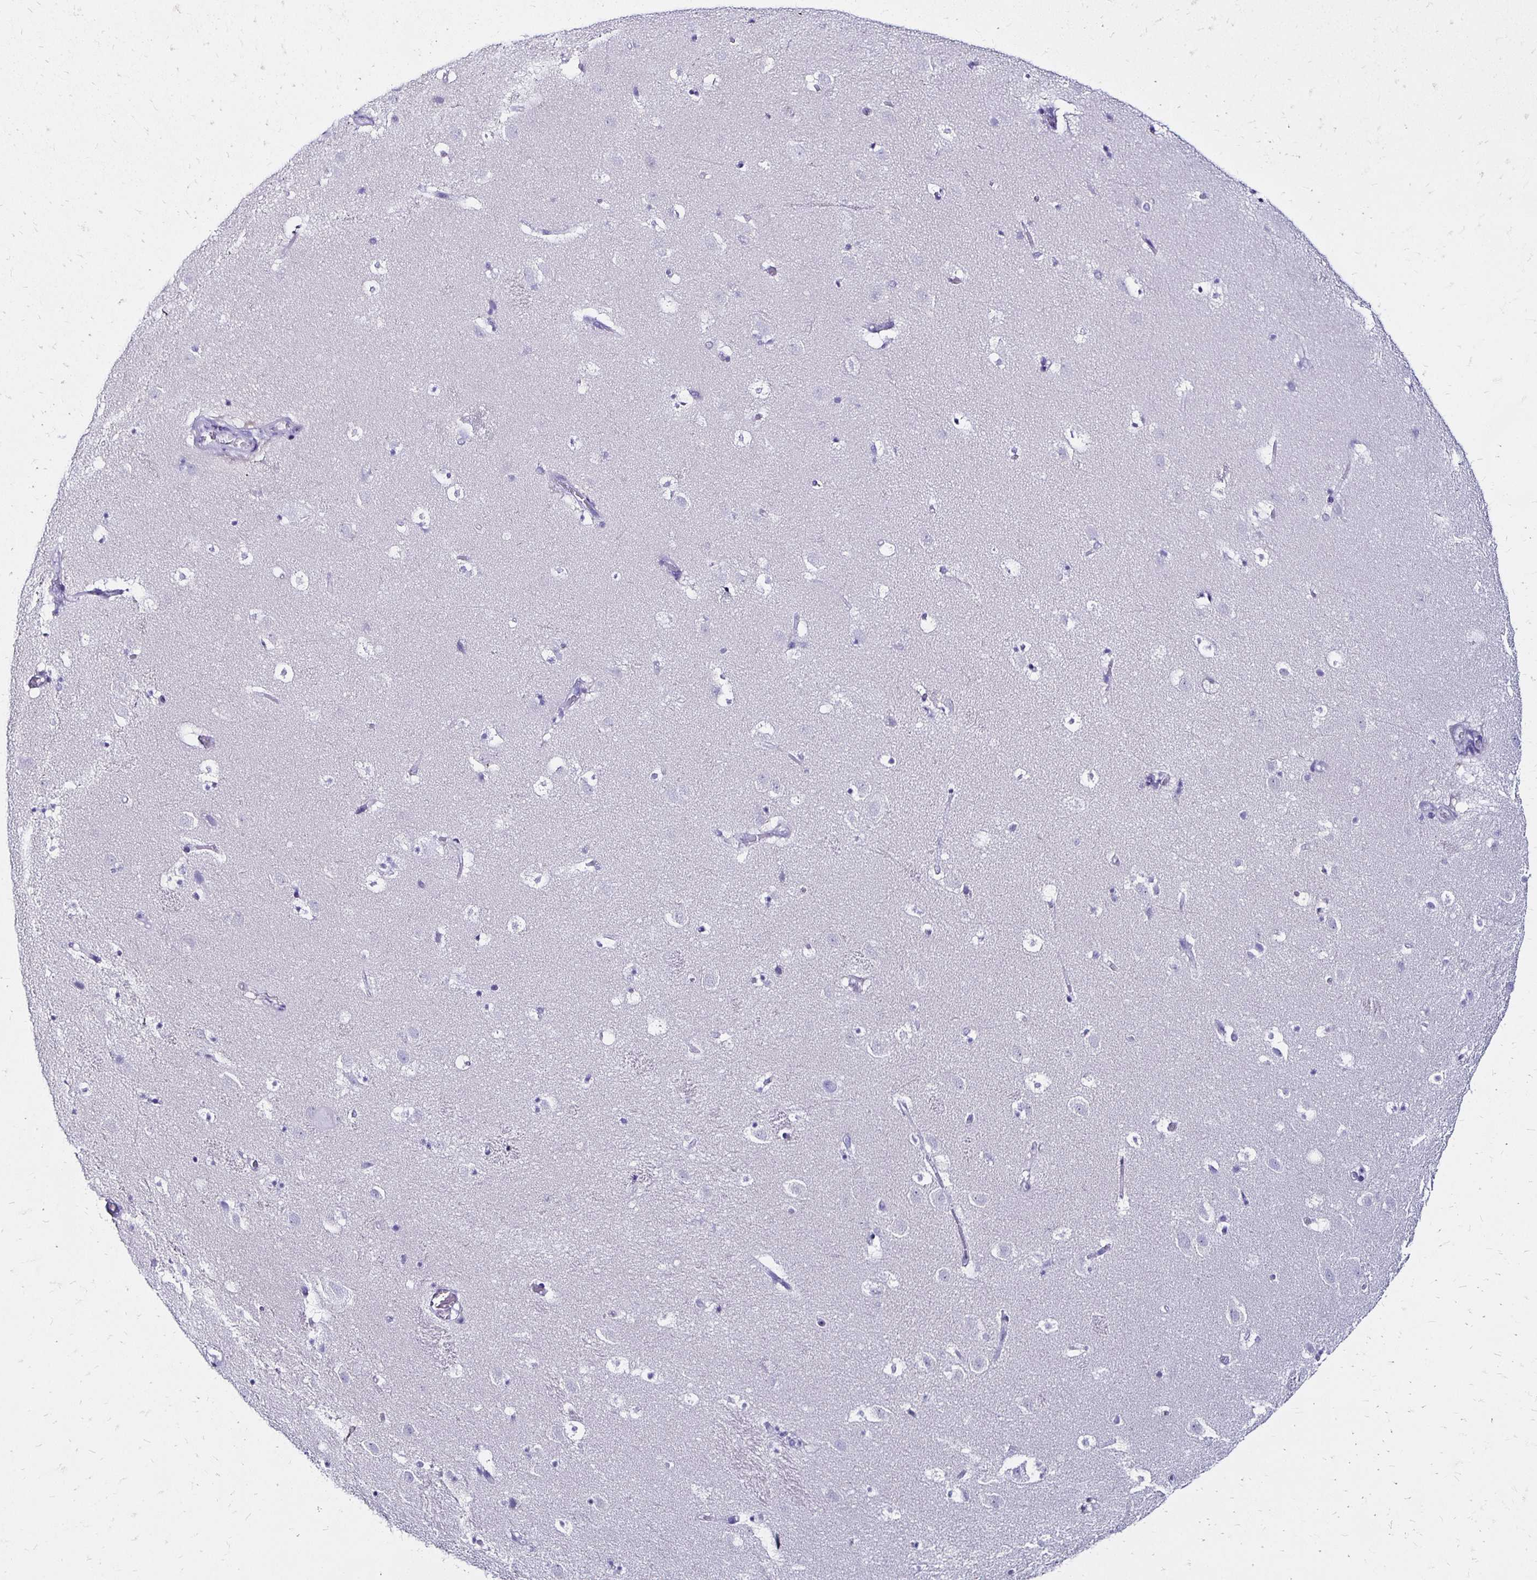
{"staining": {"intensity": "negative", "quantity": "none", "location": "none"}, "tissue": "caudate", "cell_type": "Glial cells", "image_type": "normal", "snomed": [{"axis": "morphology", "description": "Normal tissue, NOS"}, {"axis": "topography", "description": "Lateral ventricle wall"}], "caption": "IHC histopathology image of benign caudate: human caudate stained with DAB (3,3'-diaminobenzidine) reveals no significant protein positivity in glial cells.", "gene": "KCNT1", "patient": {"sex": "male", "age": 37}}